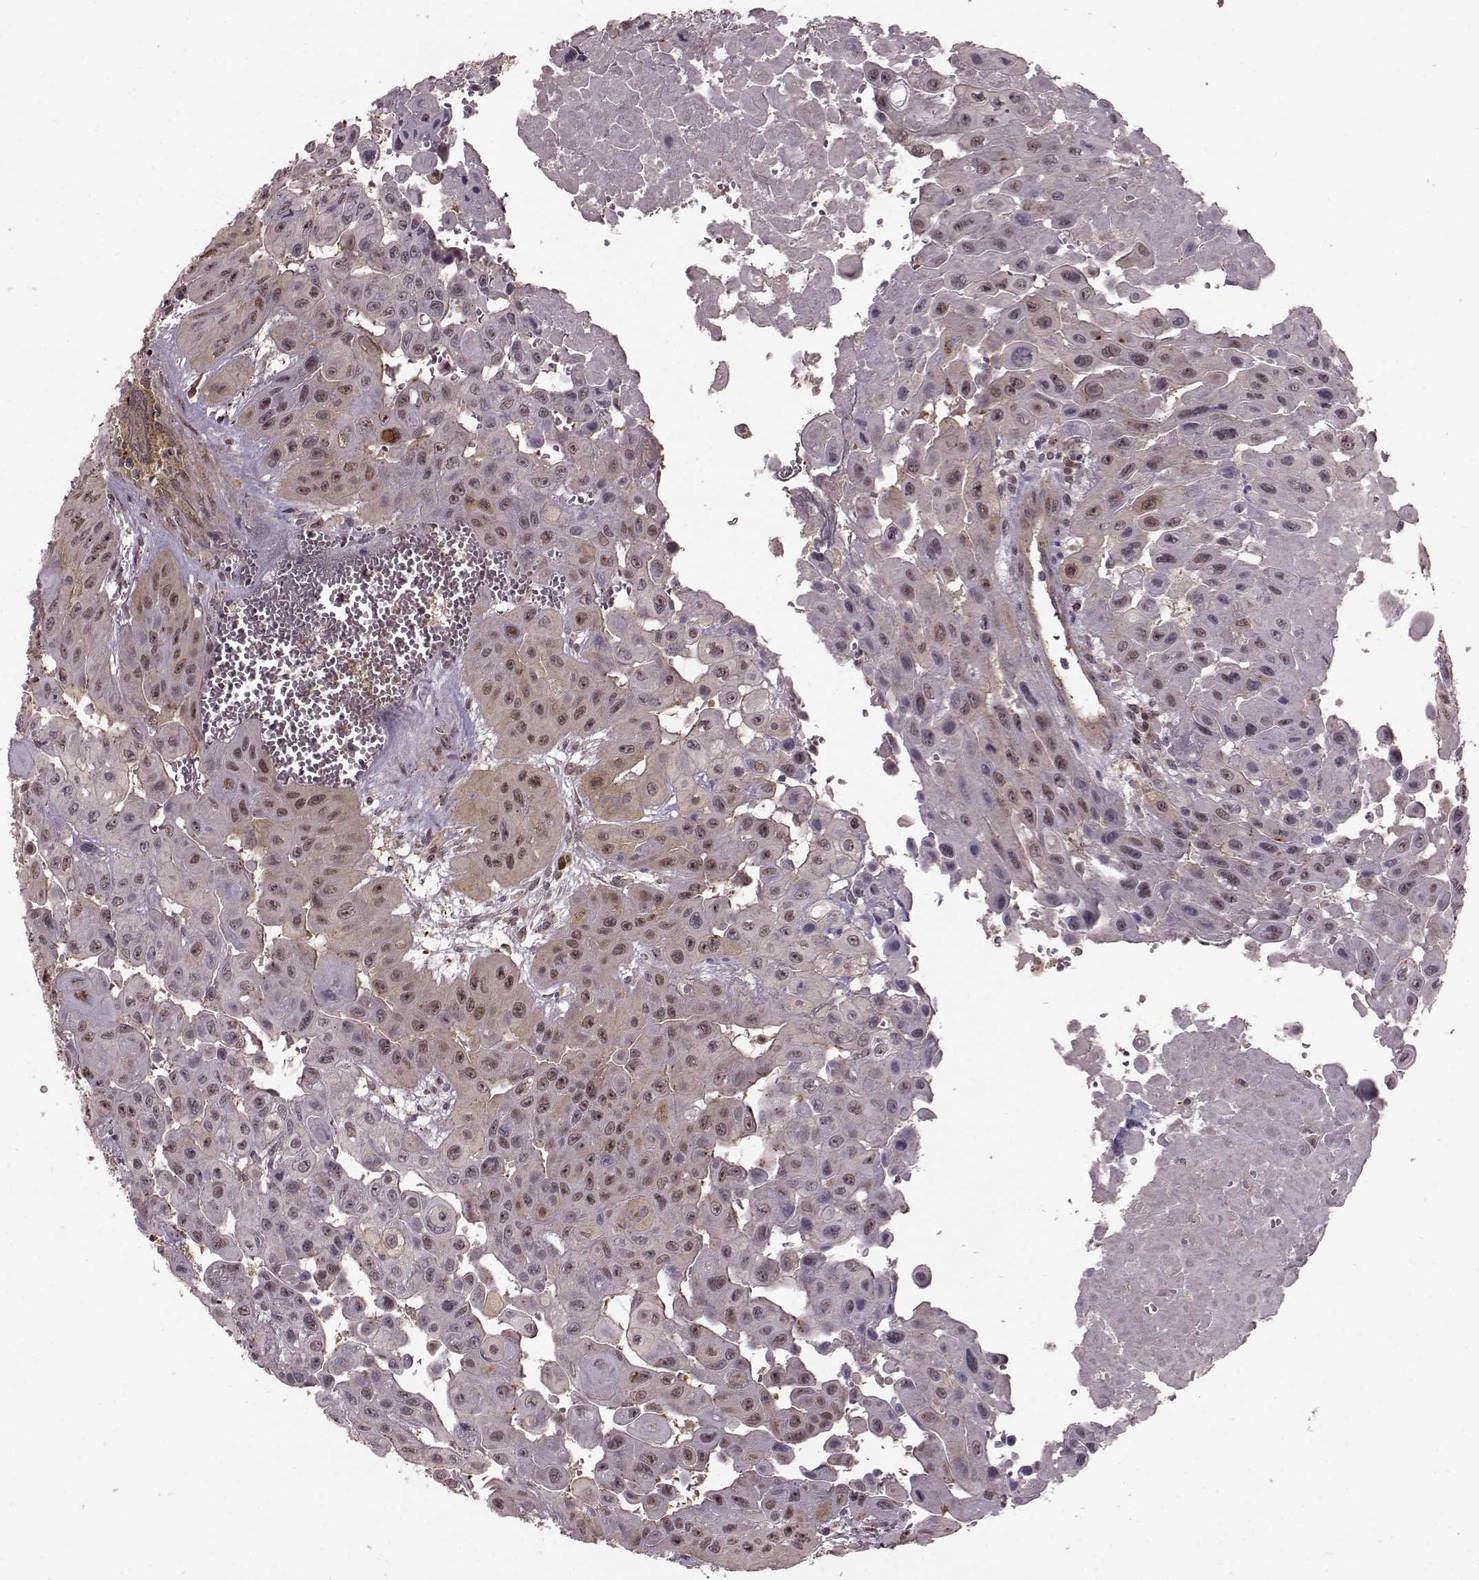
{"staining": {"intensity": "weak", "quantity": "<25%", "location": "cytoplasmic/membranous,nuclear"}, "tissue": "head and neck cancer", "cell_type": "Tumor cells", "image_type": "cancer", "snomed": [{"axis": "morphology", "description": "Adenocarcinoma, NOS"}, {"axis": "topography", "description": "Head-Neck"}], "caption": "The histopathology image exhibits no staining of tumor cells in adenocarcinoma (head and neck).", "gene": "GSS", "patient": {"sex": "male", "age": 73}}